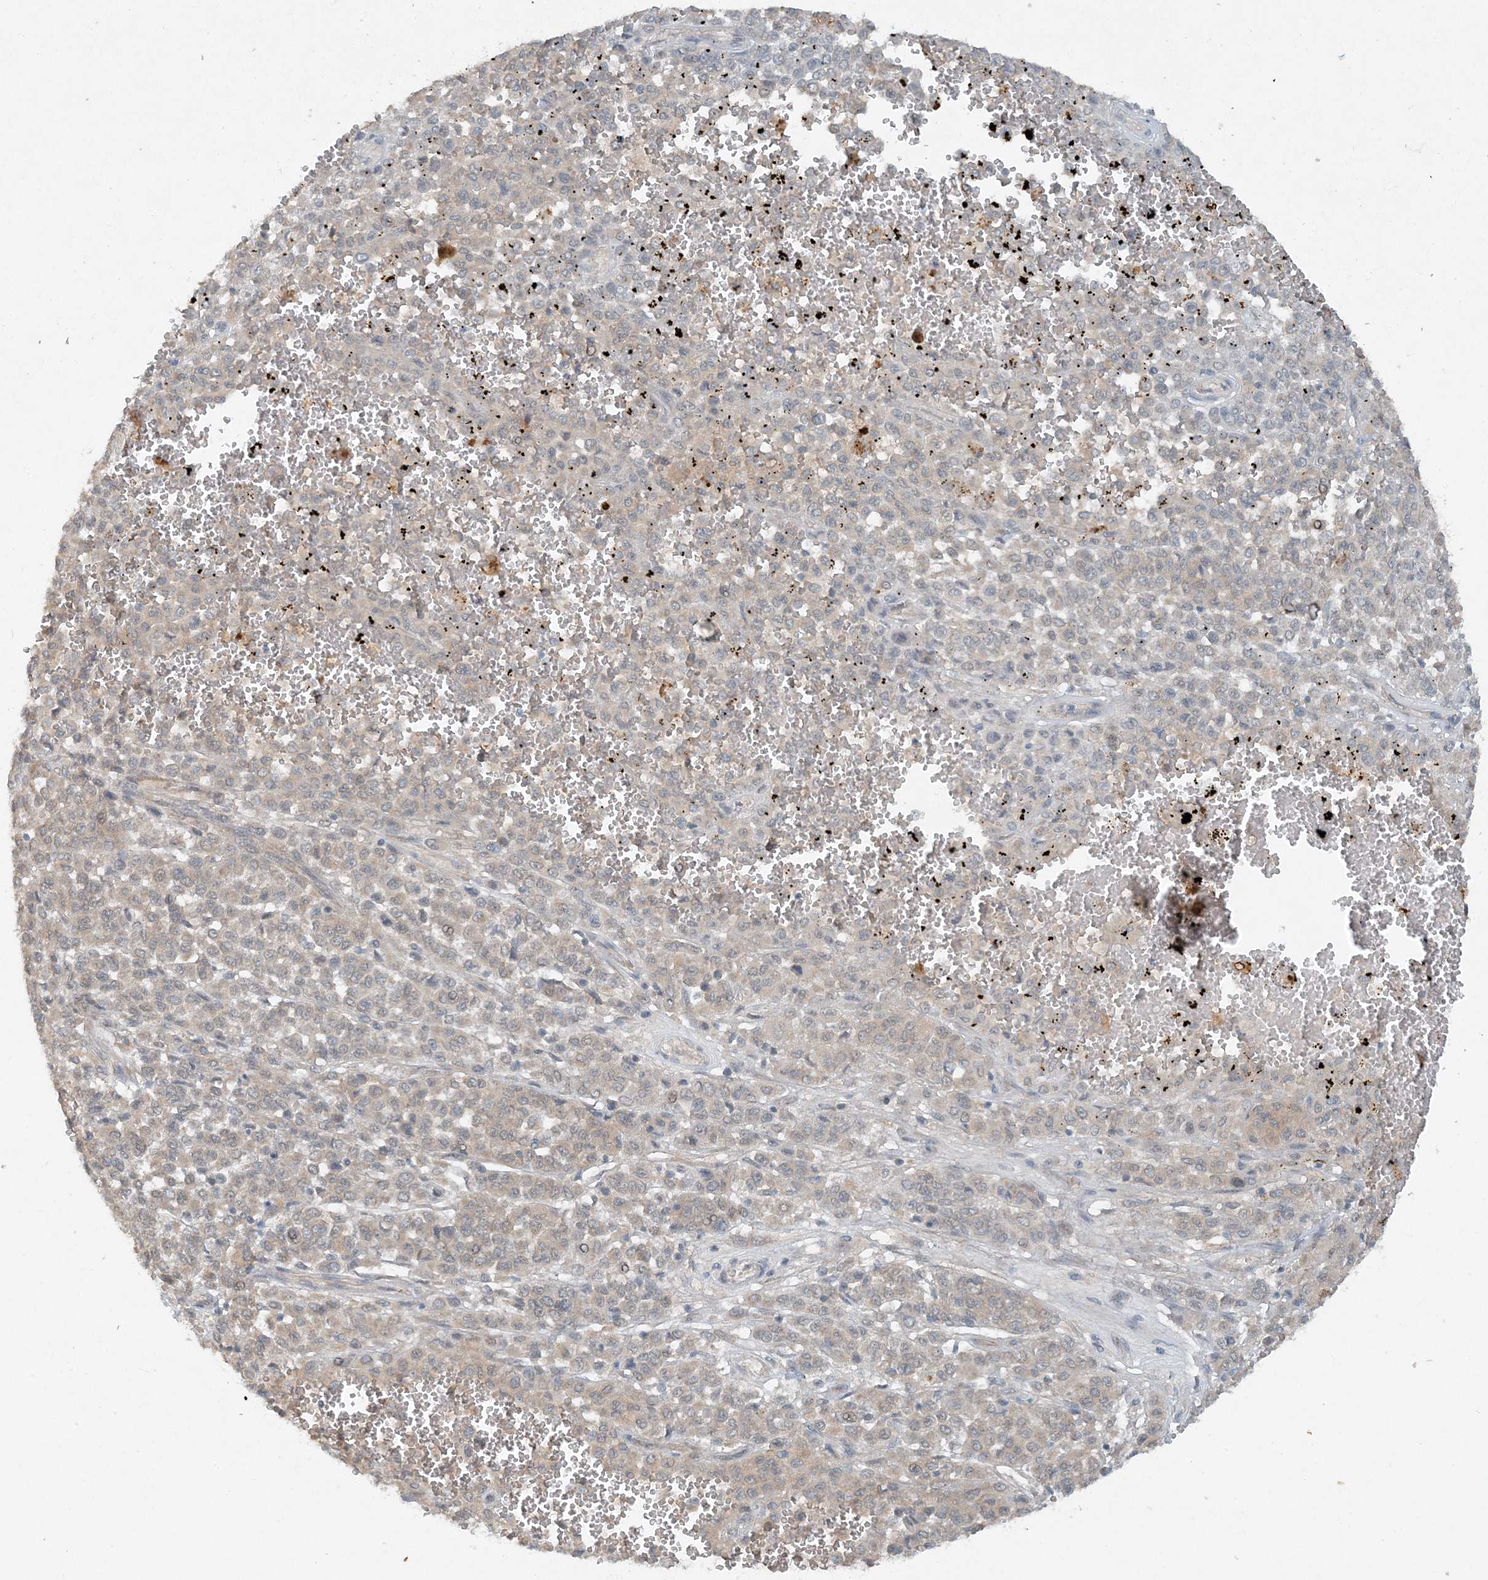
{"staining": {"intensity": "negative", "quantity": "none", "location": "none"}, "tissue": "melanoma", "cell_type": "Tumor cells", "image_type": "cancer", "snomed": [{"axis": "morphology", "description": "Malignant melanoma, Metastatic site"}, {"axis": "topography", "description": "Pancreas"}], "caption": "This is a micrograph of IHC staining of melanoma, which shows no expression in tumor cells.", "gene": "MITD1", "patient": {"sex": "female", "age": 30}}